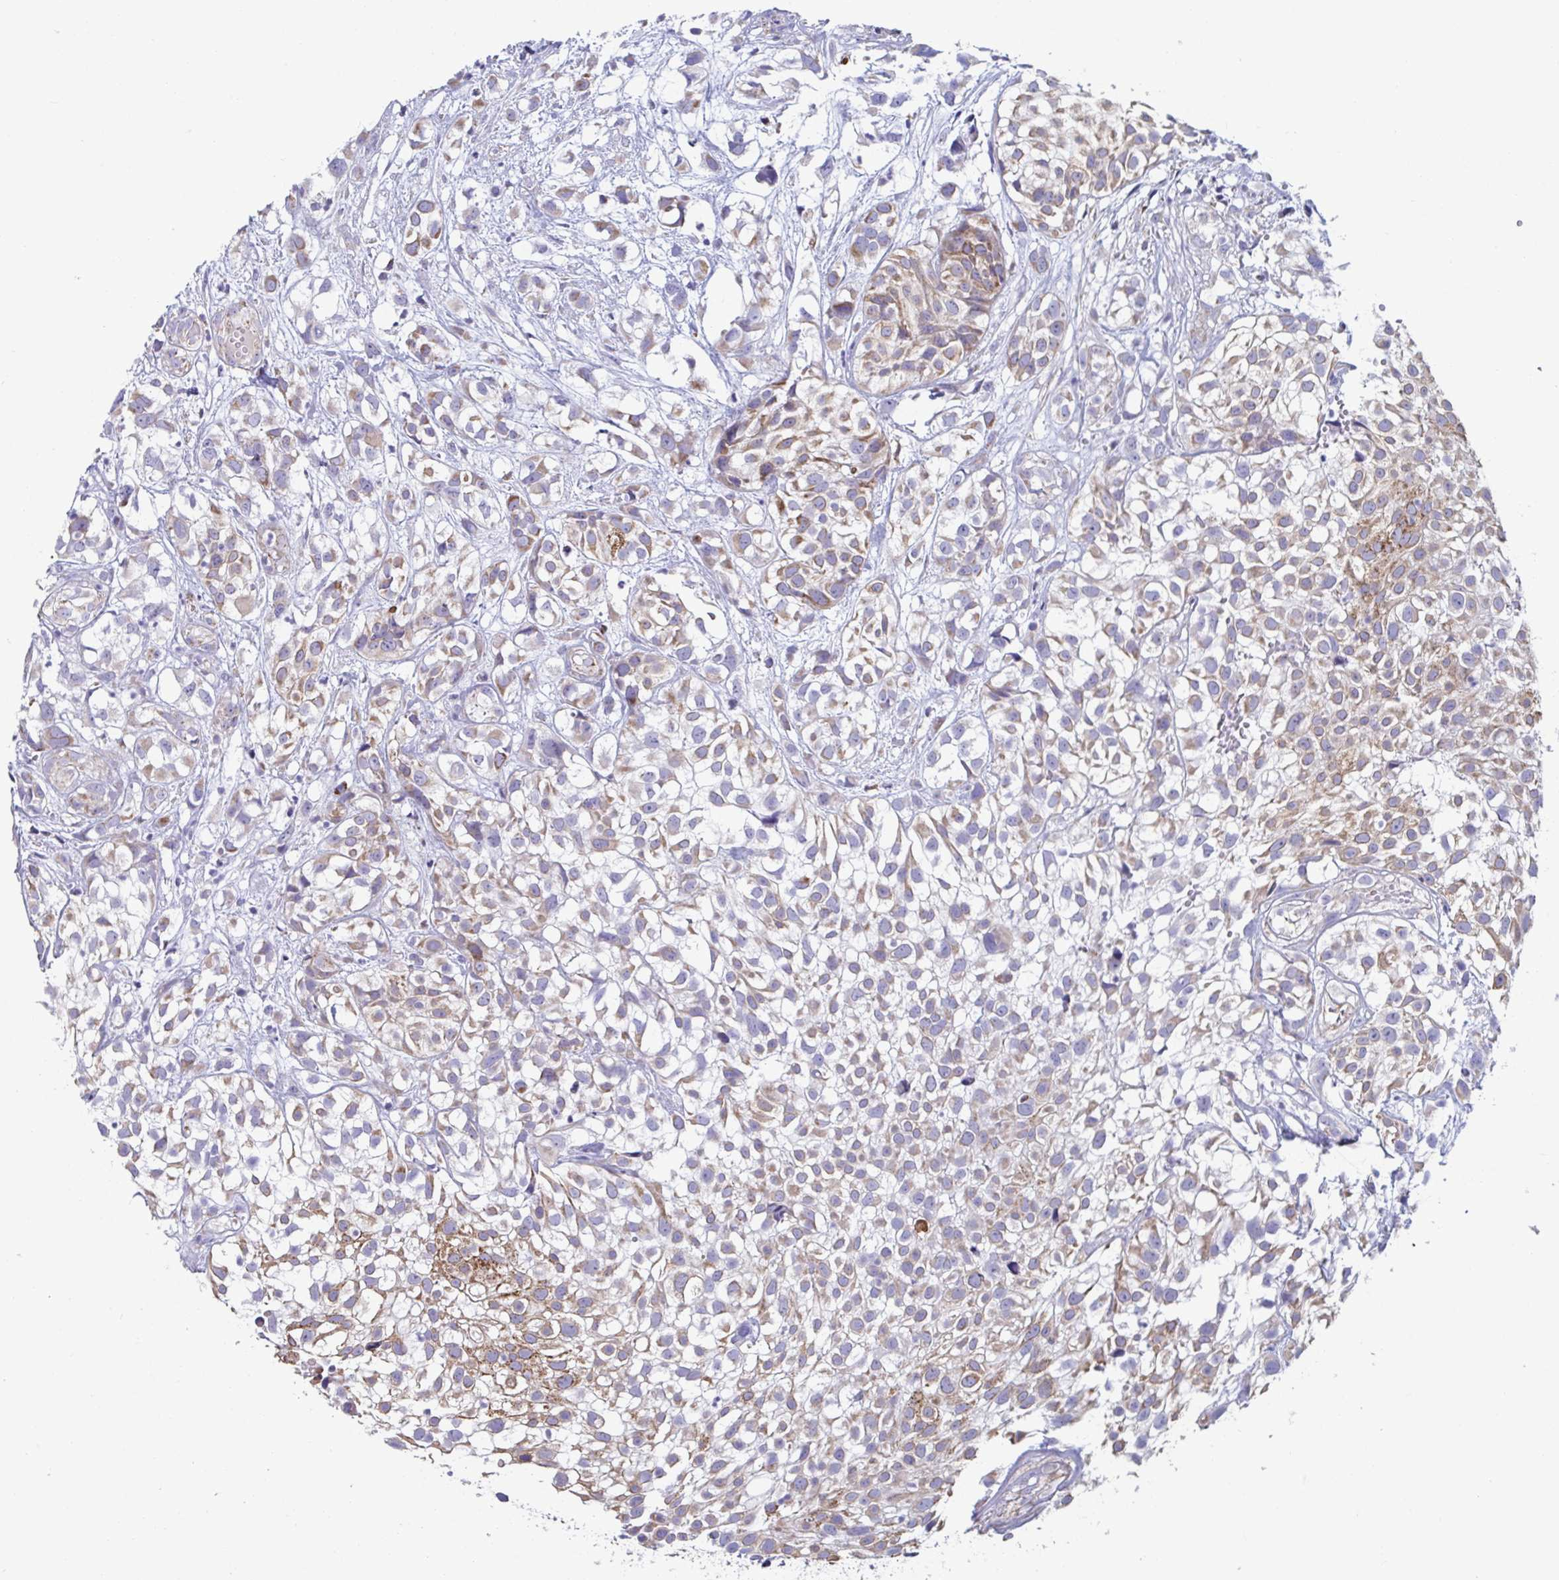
{"staining": {"intensity": "moderate", "quantity": ">75%", "location": "cytoplasmic/membranous"}, "tissue": "urothelial cancer", "cell_type": "Tumor cells", "image_type": "cancer", "snomed": [{"axis": "morphology", "description": "Urothelial carcinoma, High grade"}, {"axis": "topography", "description": "Urinary bladder"}], "caption": "A micrograph of human urothelial cancer stained for a protein shows moderate cytoplasmic/membranous brown staining in tumor cells. The staining was performed using DAB (3,3'-diaminobenzidine), with brown indicating positive protein expression. Nuclei are stained blue with hematoxylin.", "gene": "BCAT2", "patient": {"sex": "male", "age": 56}}